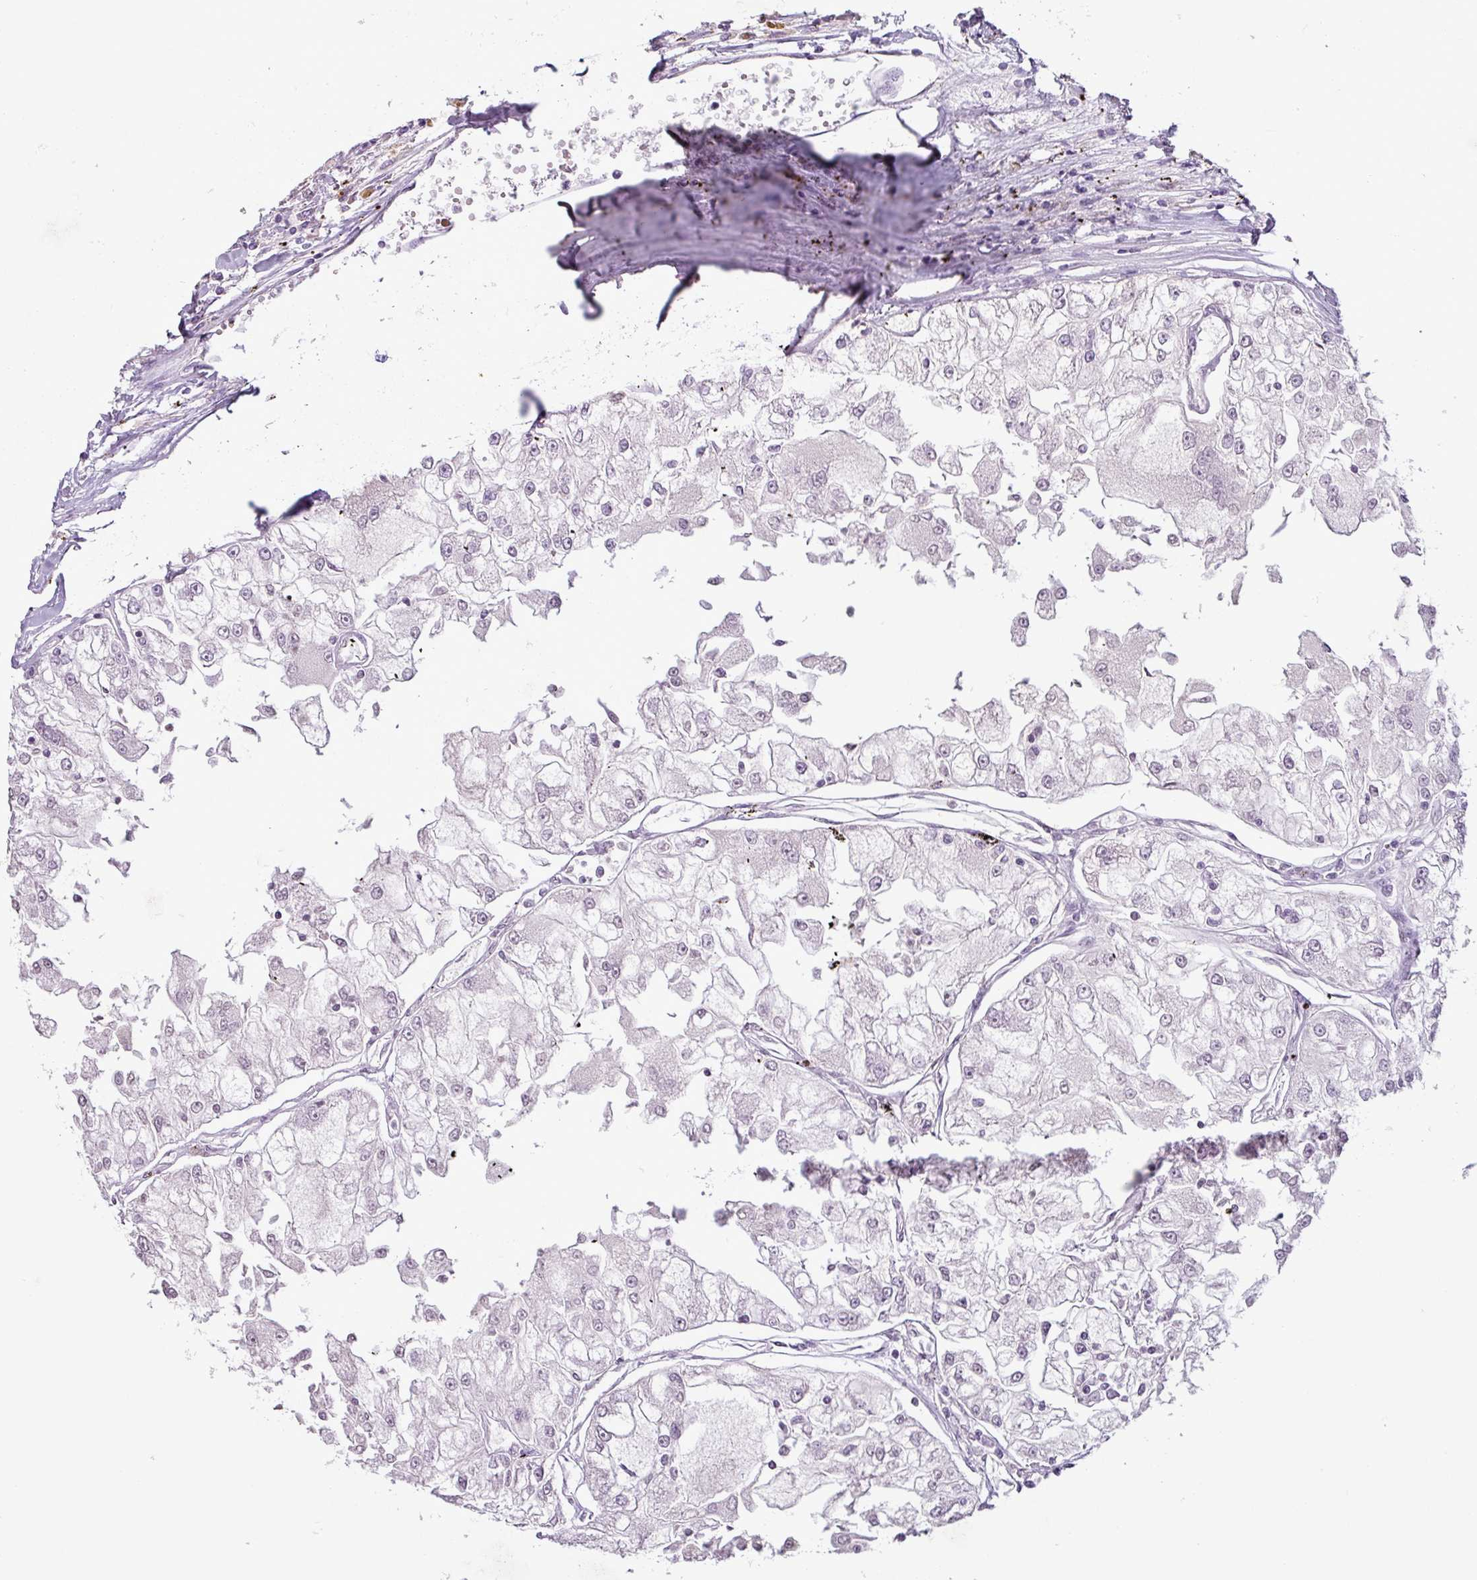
{"staining": {"intensity": "negative", "quantity": "none", "location": "none"}, "tissue": "renal cancer", "cell_type": "Tumor cells", "image_type": "cancer", "snomed": [{"axis": "morphology", "description": "Adenocarcinoma, NOS"}, {"axis": "topography", "description": "Kidney"}], "caption": "Immunohistochemical staining of human renal cancer (adenocarcinoma) shows no significant staining in tumor cells.", "gene": "ZNF667", "patient": {"sex": "female", "age": 72}}